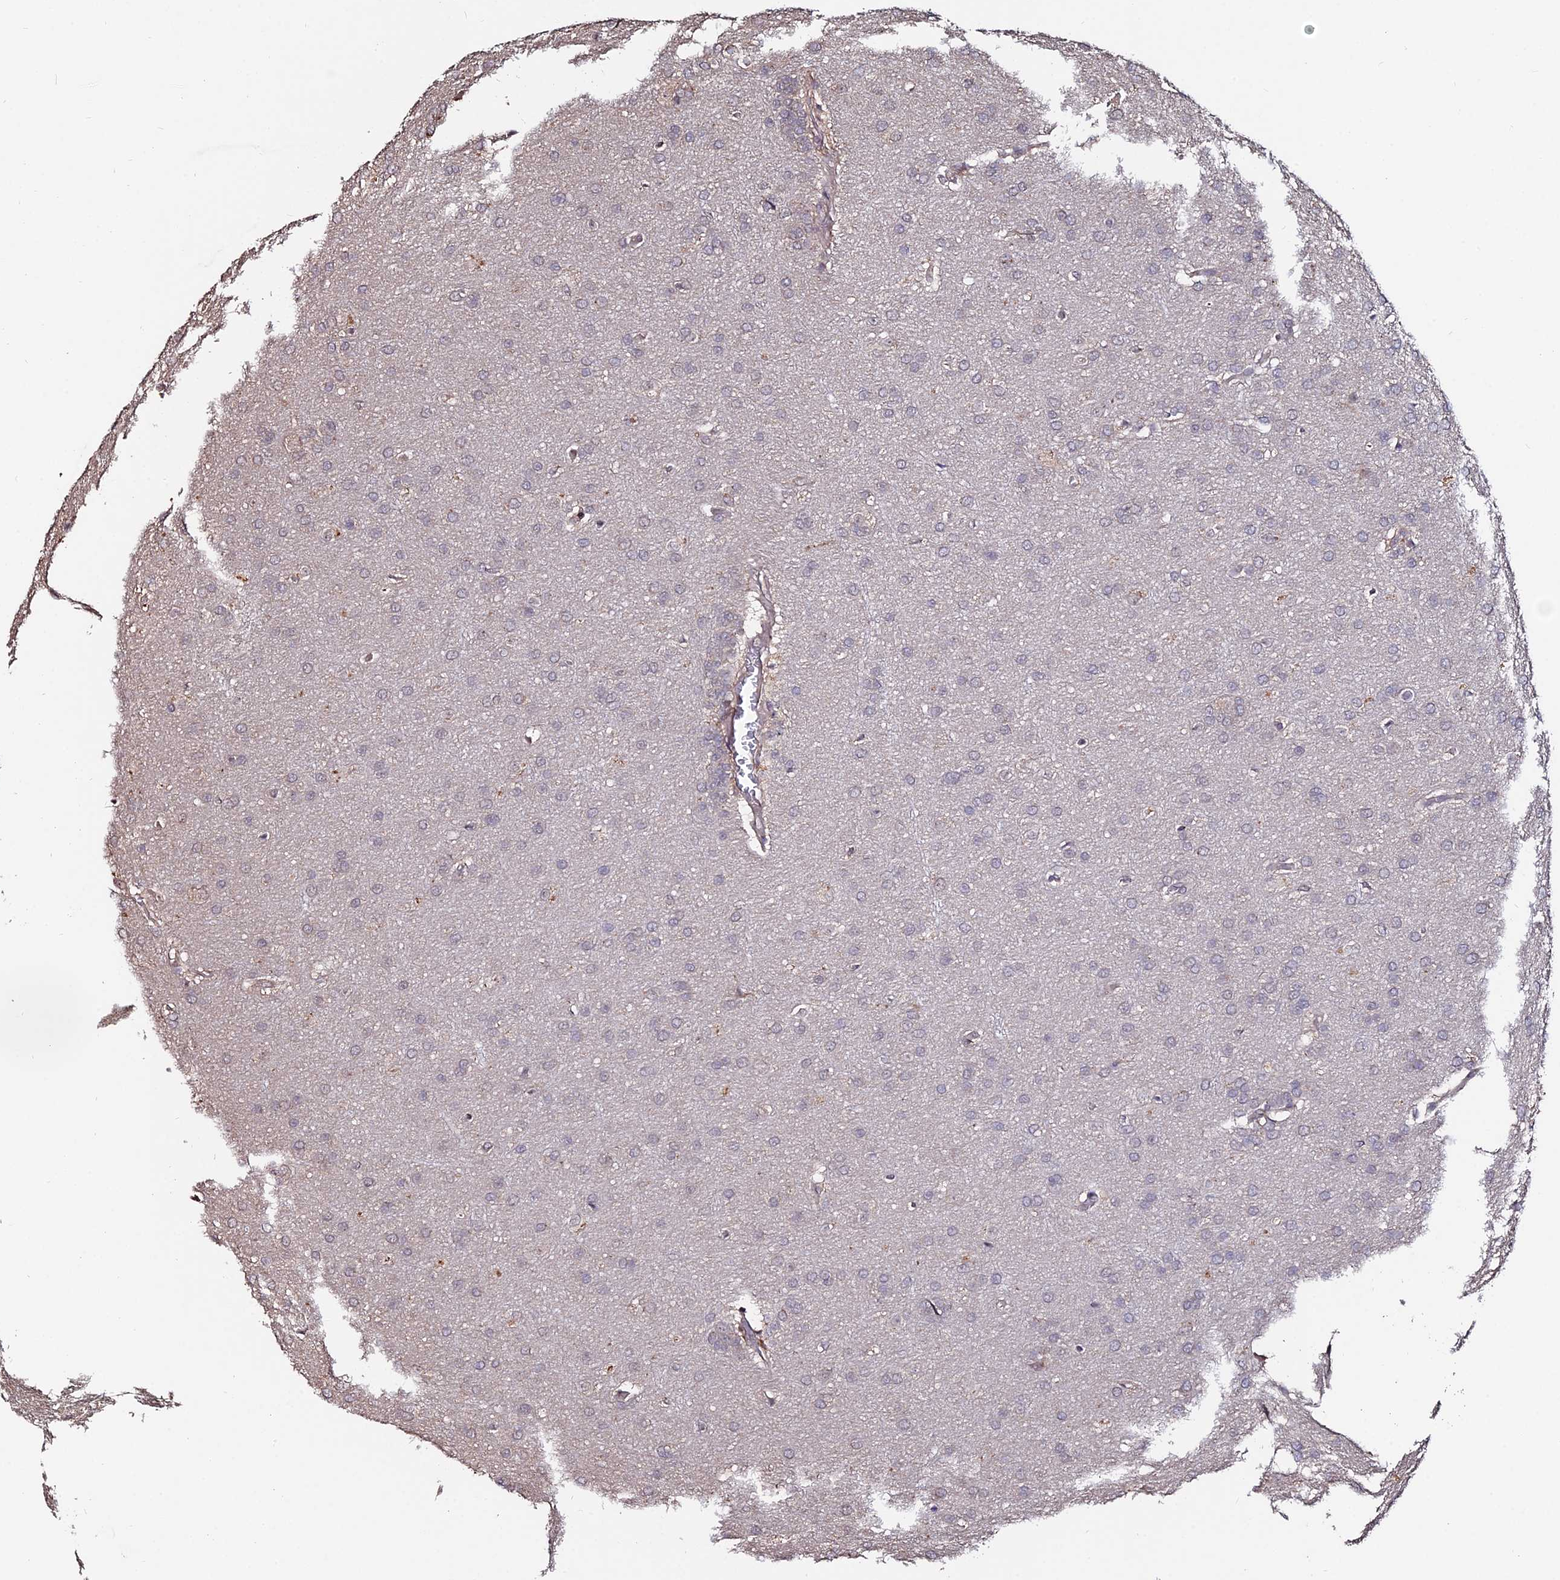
{"staining": {"intensity": "negative", "quantity": "none", "location": "none"}, "tissue": "glioma", "cell_type": "Tumor cells", "image_type": "cancer", "snomed": [{"axis": "morphology", "description": "Glioma, malignant, Low grade"}, {"axis": "topography", "description": "Brain"}], "caption": "A micrograph of human low-grade glioma (malignant) is negative for staining in tumor cells. (Stains: DAB (3,3'-diaminobenzidine) immunohistochemistry with hematoxylin counter stain, Microscopy: brightfield microscopy at high magnification).", "gene": "ACTR5", "patient": {"sex": "female", "age": 32}}